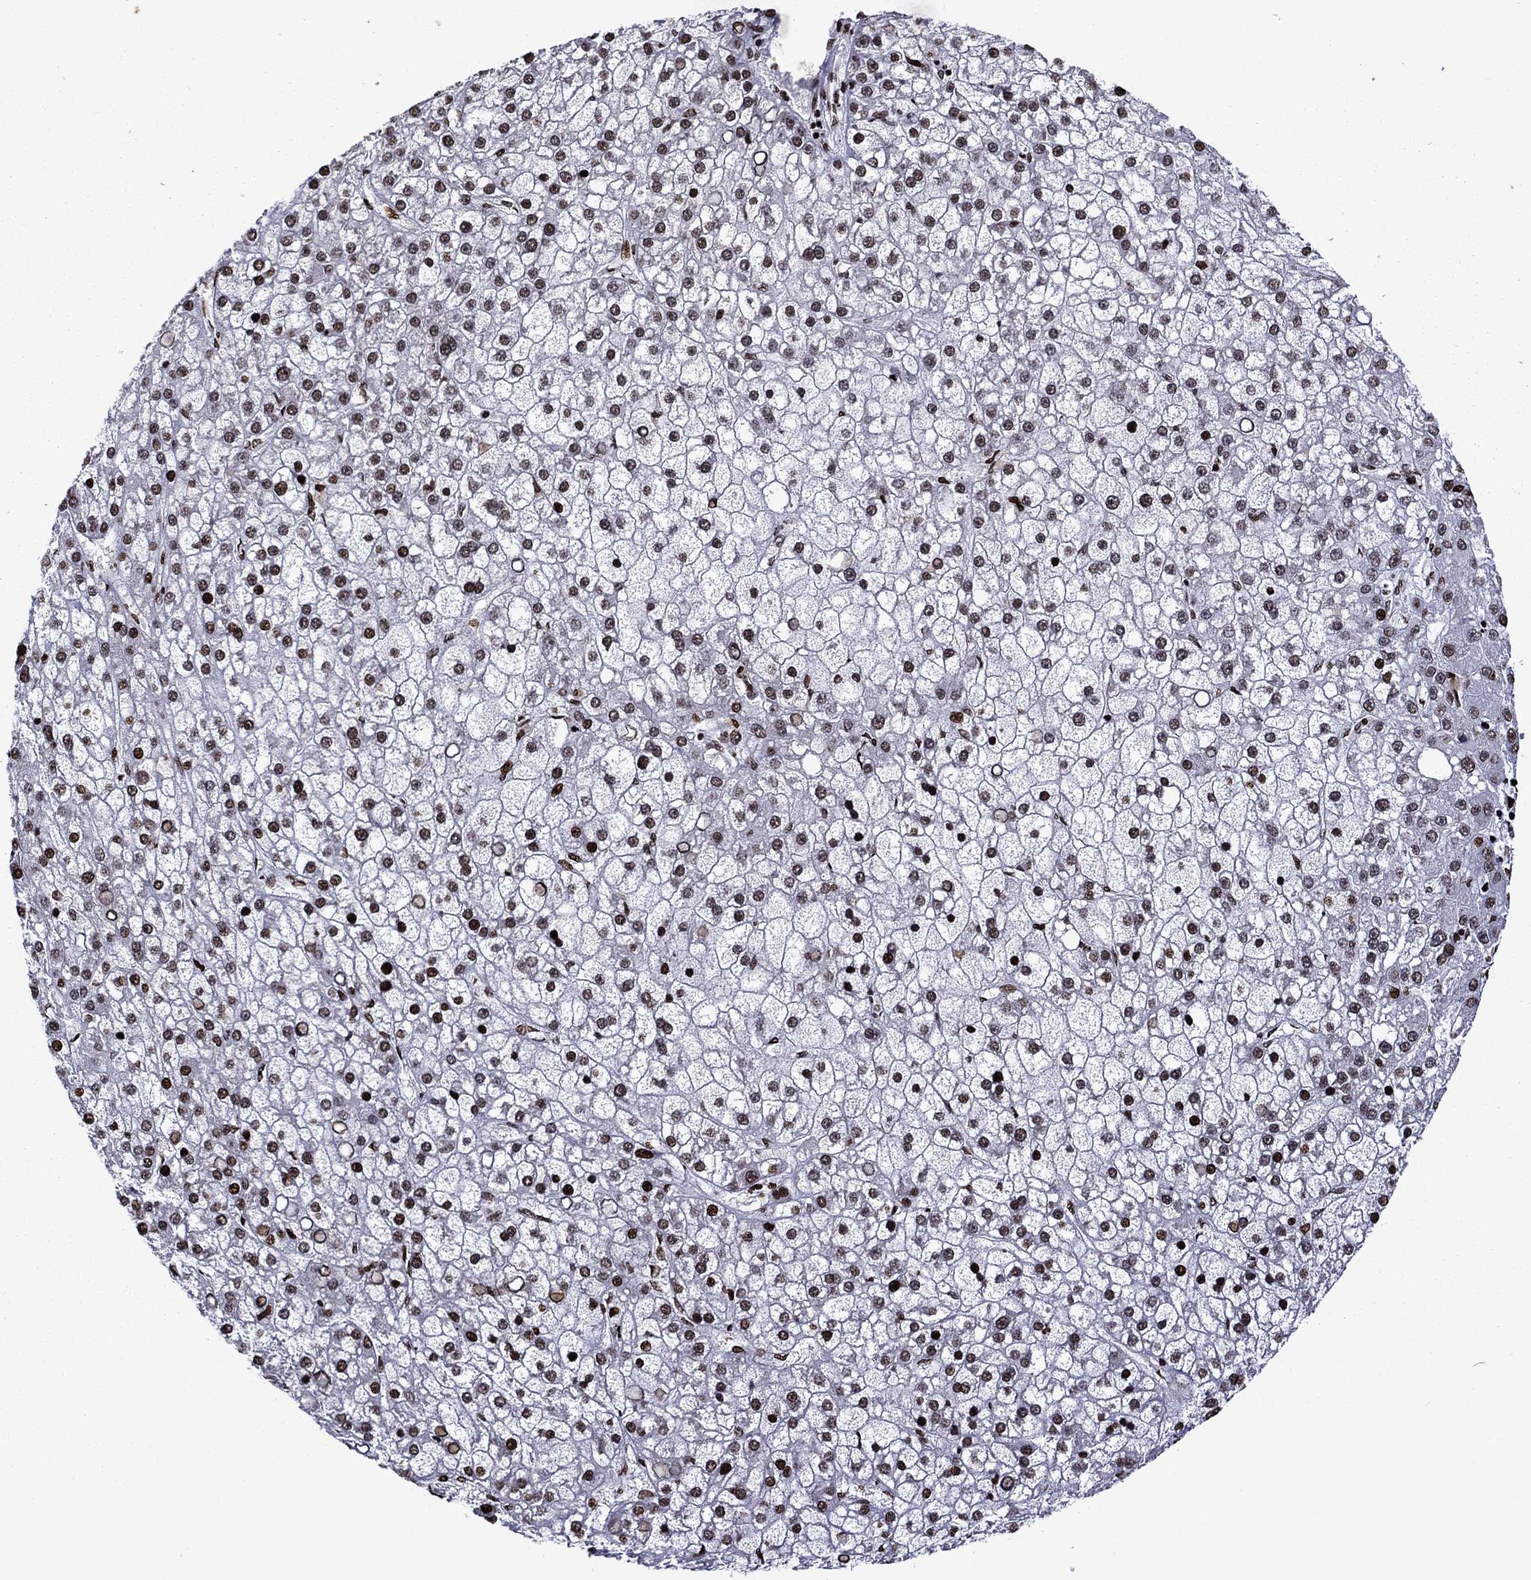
{"staining": {"intensity": "strong", "quantity": ">75%", "location": "nuclear"}, "tissue": "liver cancer", "cell_type": "Tumor cells", "image_type": "cancer", "snomed": [{"axis": "morphology", "description": "Carcinoma, Hepatocellular, NOS"}, {"axis": "topography", "description": "Liver"}], "caption": "Strong nuclear expression for a protein is identified in approximately >75% of tumor cells of liver hepatocellular carcinoma using IHC.", "gene": "LIMK1", "patient": {"sex": "male", "age": 67}}